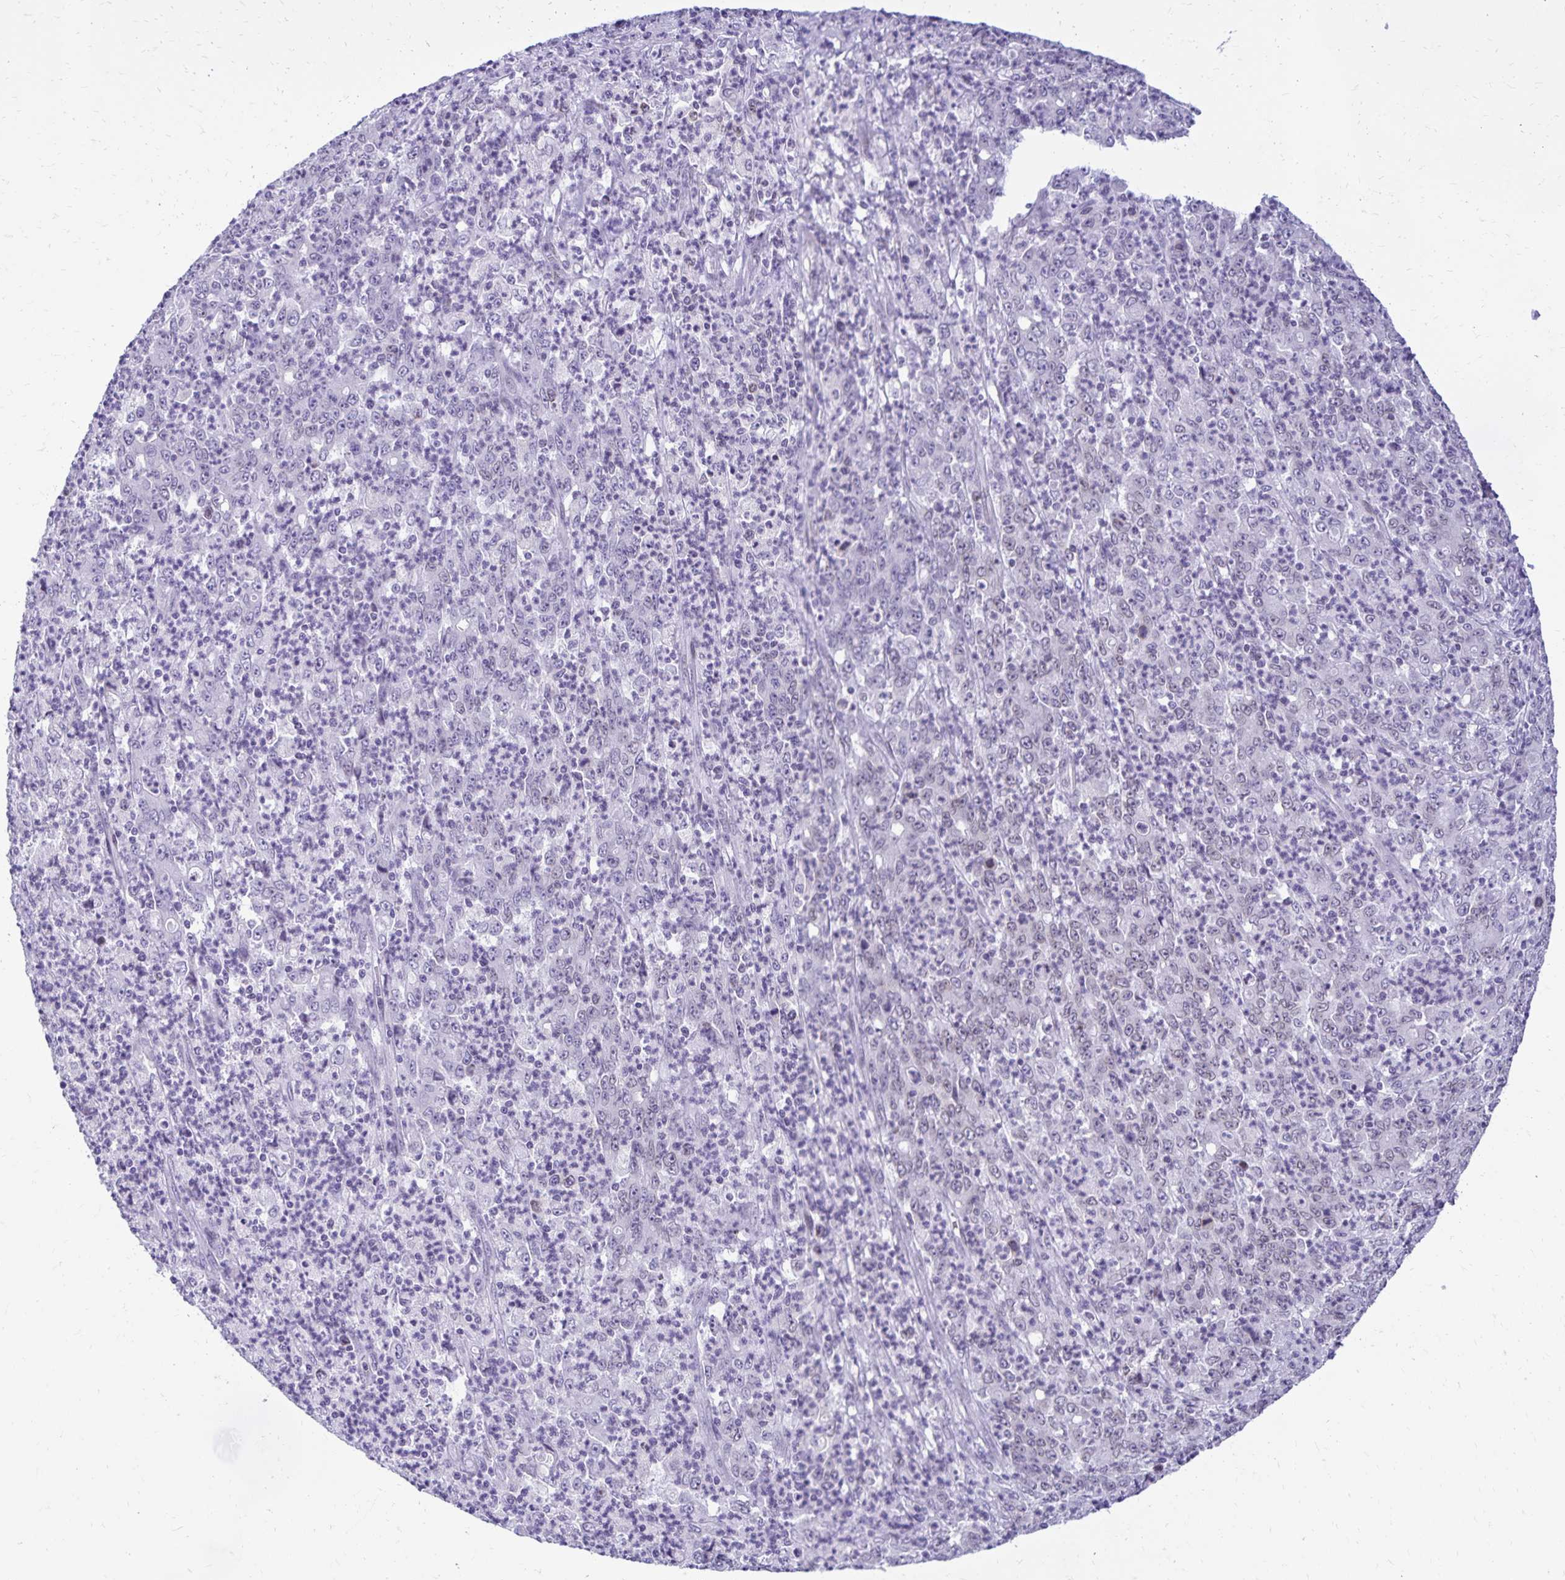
{"staining": {"intensity": "negative", "quantity": "none", "location": "none"}, "tissue": "stomach cancer", "cell_type": "Tumor cells", "image_type": "cancer", "snomed": [{"axis": "morphology", "description": "Adenocarcinoma, NOS"}, {"axis": "topography", "description": "Stomach, lower"}], "caption": "Adenocarcinoma (stomach) was stained to show a protein in brown. There is no significant positivity in tumor cells.", "gene": "FAM166C", "patient": {"sex": "female", "age": 71}}